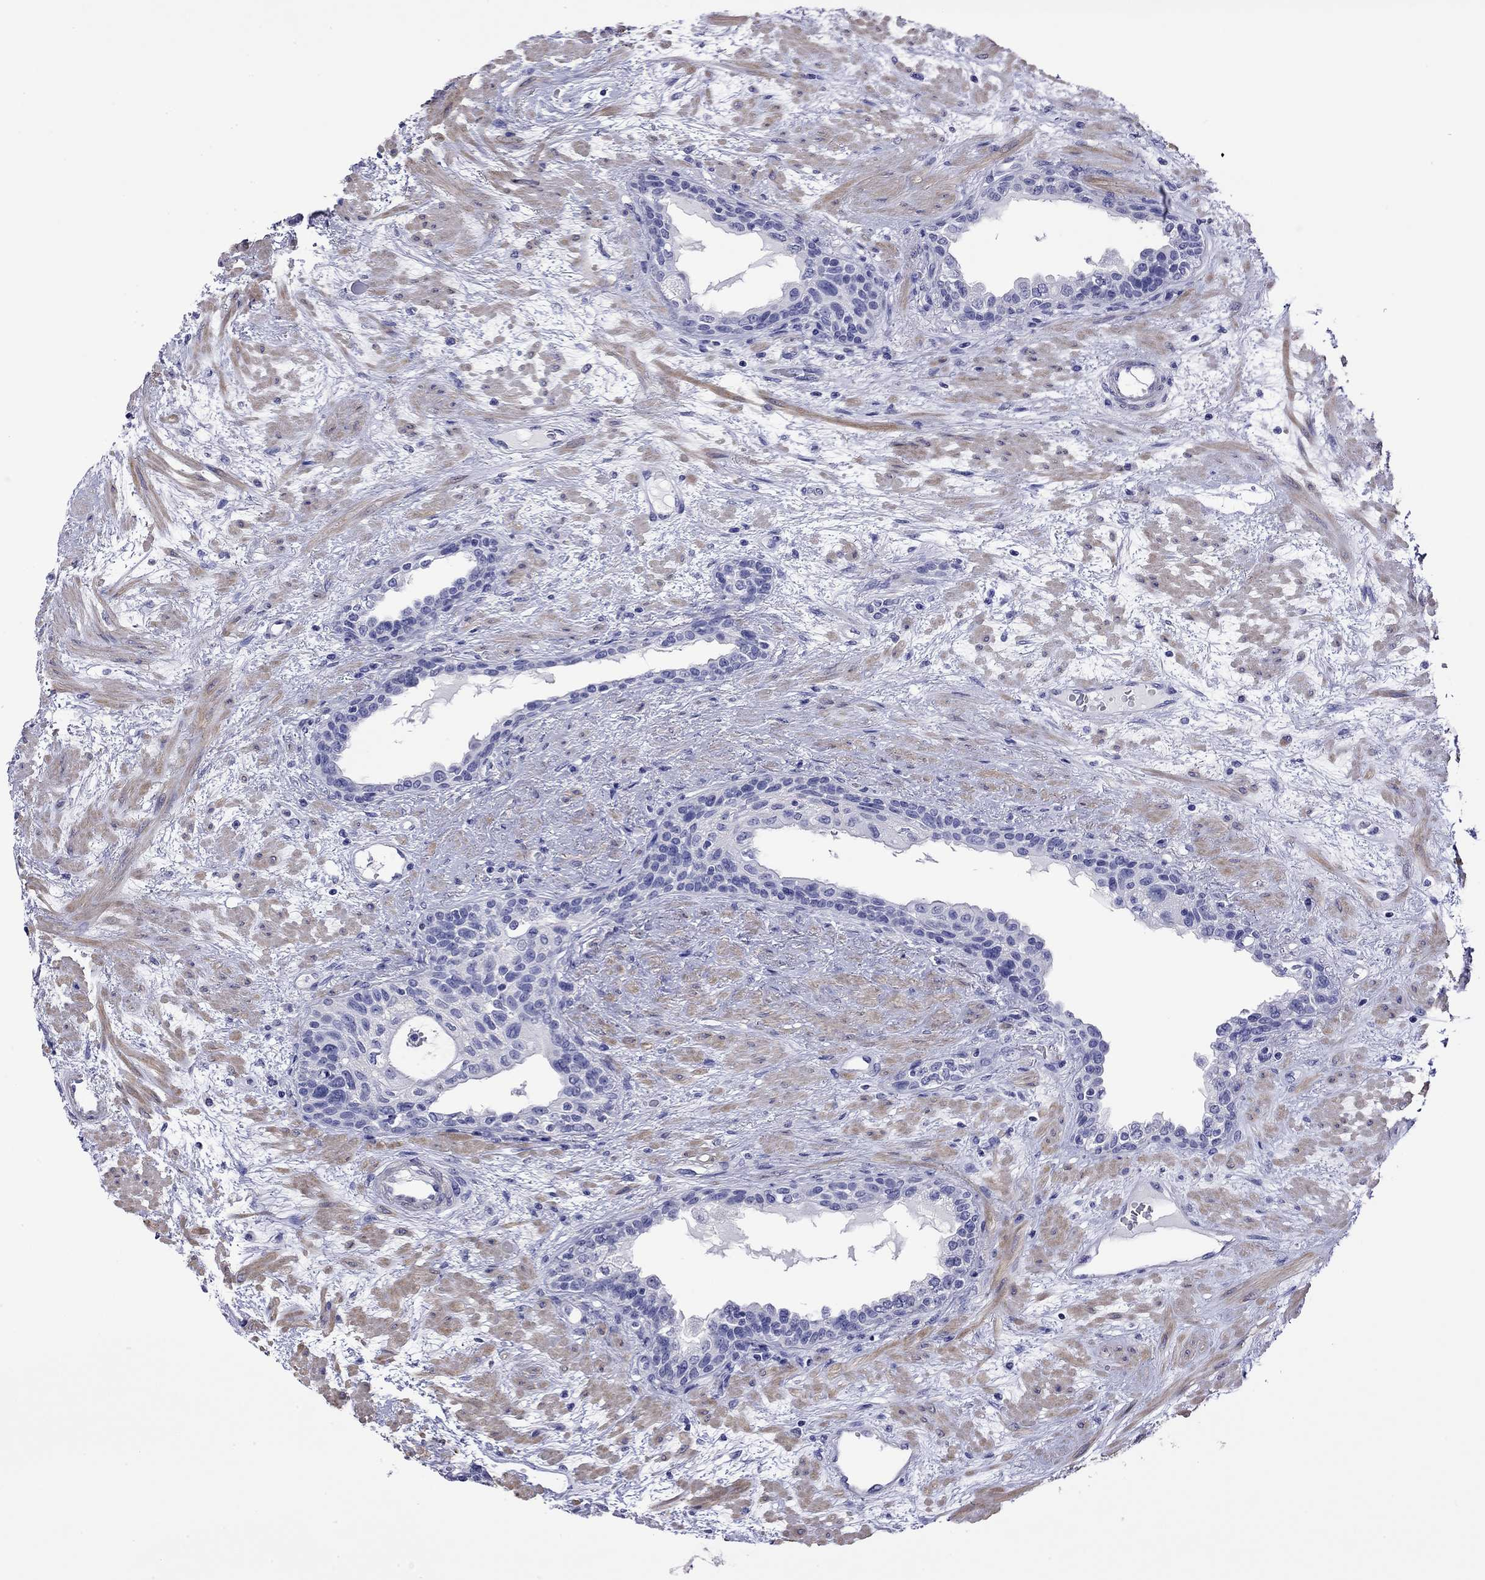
{"staining": {"intensity": "negative", "quantity": "none", "location": "none"}, "tissue": "prostate", "cell_type": "Glandular cells", "image_type": "normal", "snomed": [{"axis": "morphology", "description": "Normal tissue, NOS"}, {"axis": "topography", "description": "Prostate"}], "caption": "IHC micrograph of benign human prostate stained for a protein (brown), which demonstrates no expression in glandular cells. (Immunohistochemistry (ihc), brightfield microscopy, high magnification).", "gene": "KIAA2012", "patient": {"sex": "male", "age": 63}}